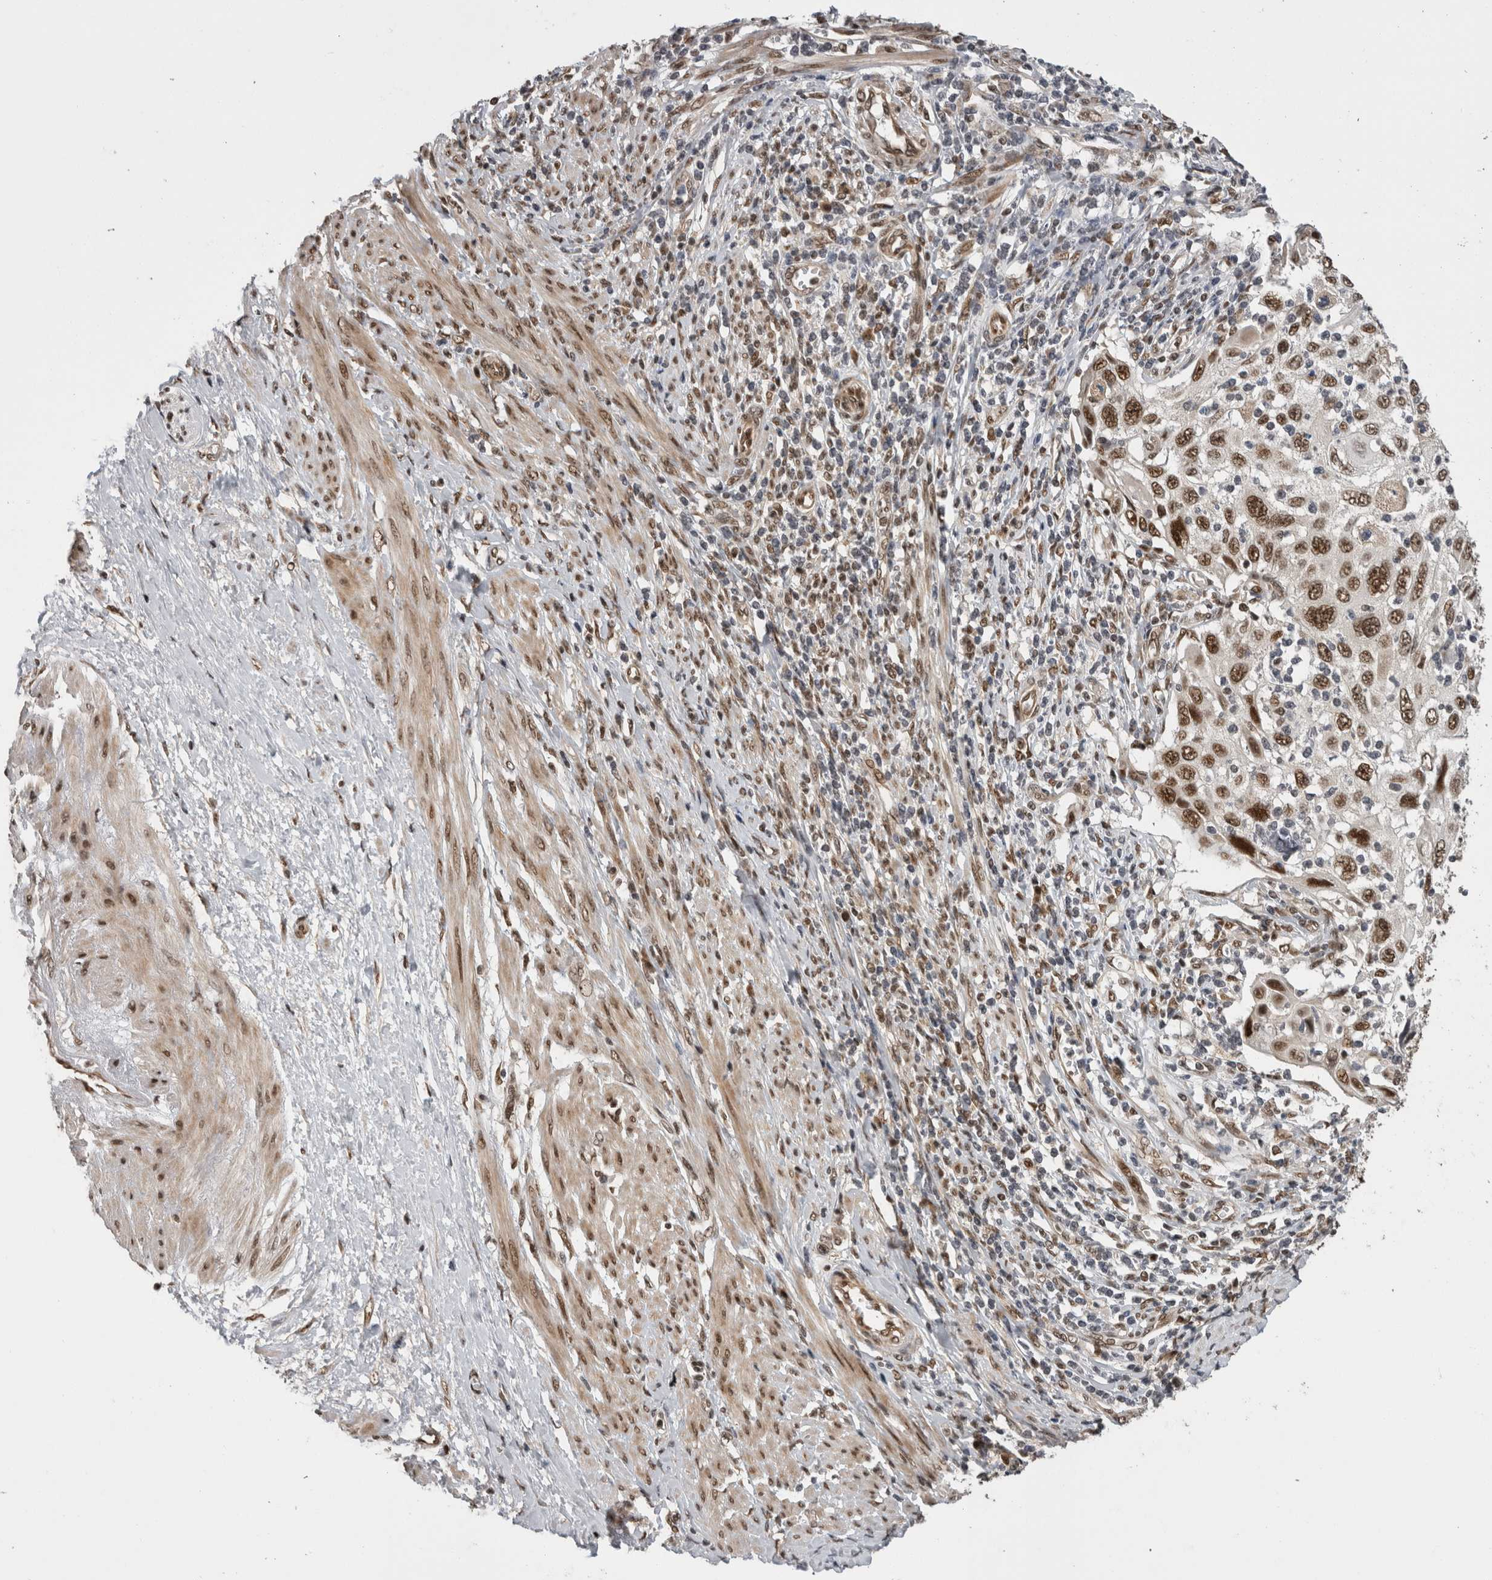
{"staining": {"intensity": "strong", "quantity": ">75%", "location": "nuclear"}, "tissue": "cervical cancer", "cell_type": "Tumor cells", "image_type": "cancer", "snomed": [{"axis": "morphology", "description": "Squamous cell carcinoma, NOS"}, {"axis": "topography", "description": "Cervix"}], "caption": "Immunohistochemical staining of human cervical squamous cell carcinoma displays high levels of strong nuclear staining in about >75% of tumor cells.", "gene": "CPSF2", "patient": {"sex": "female", "age": 70}}